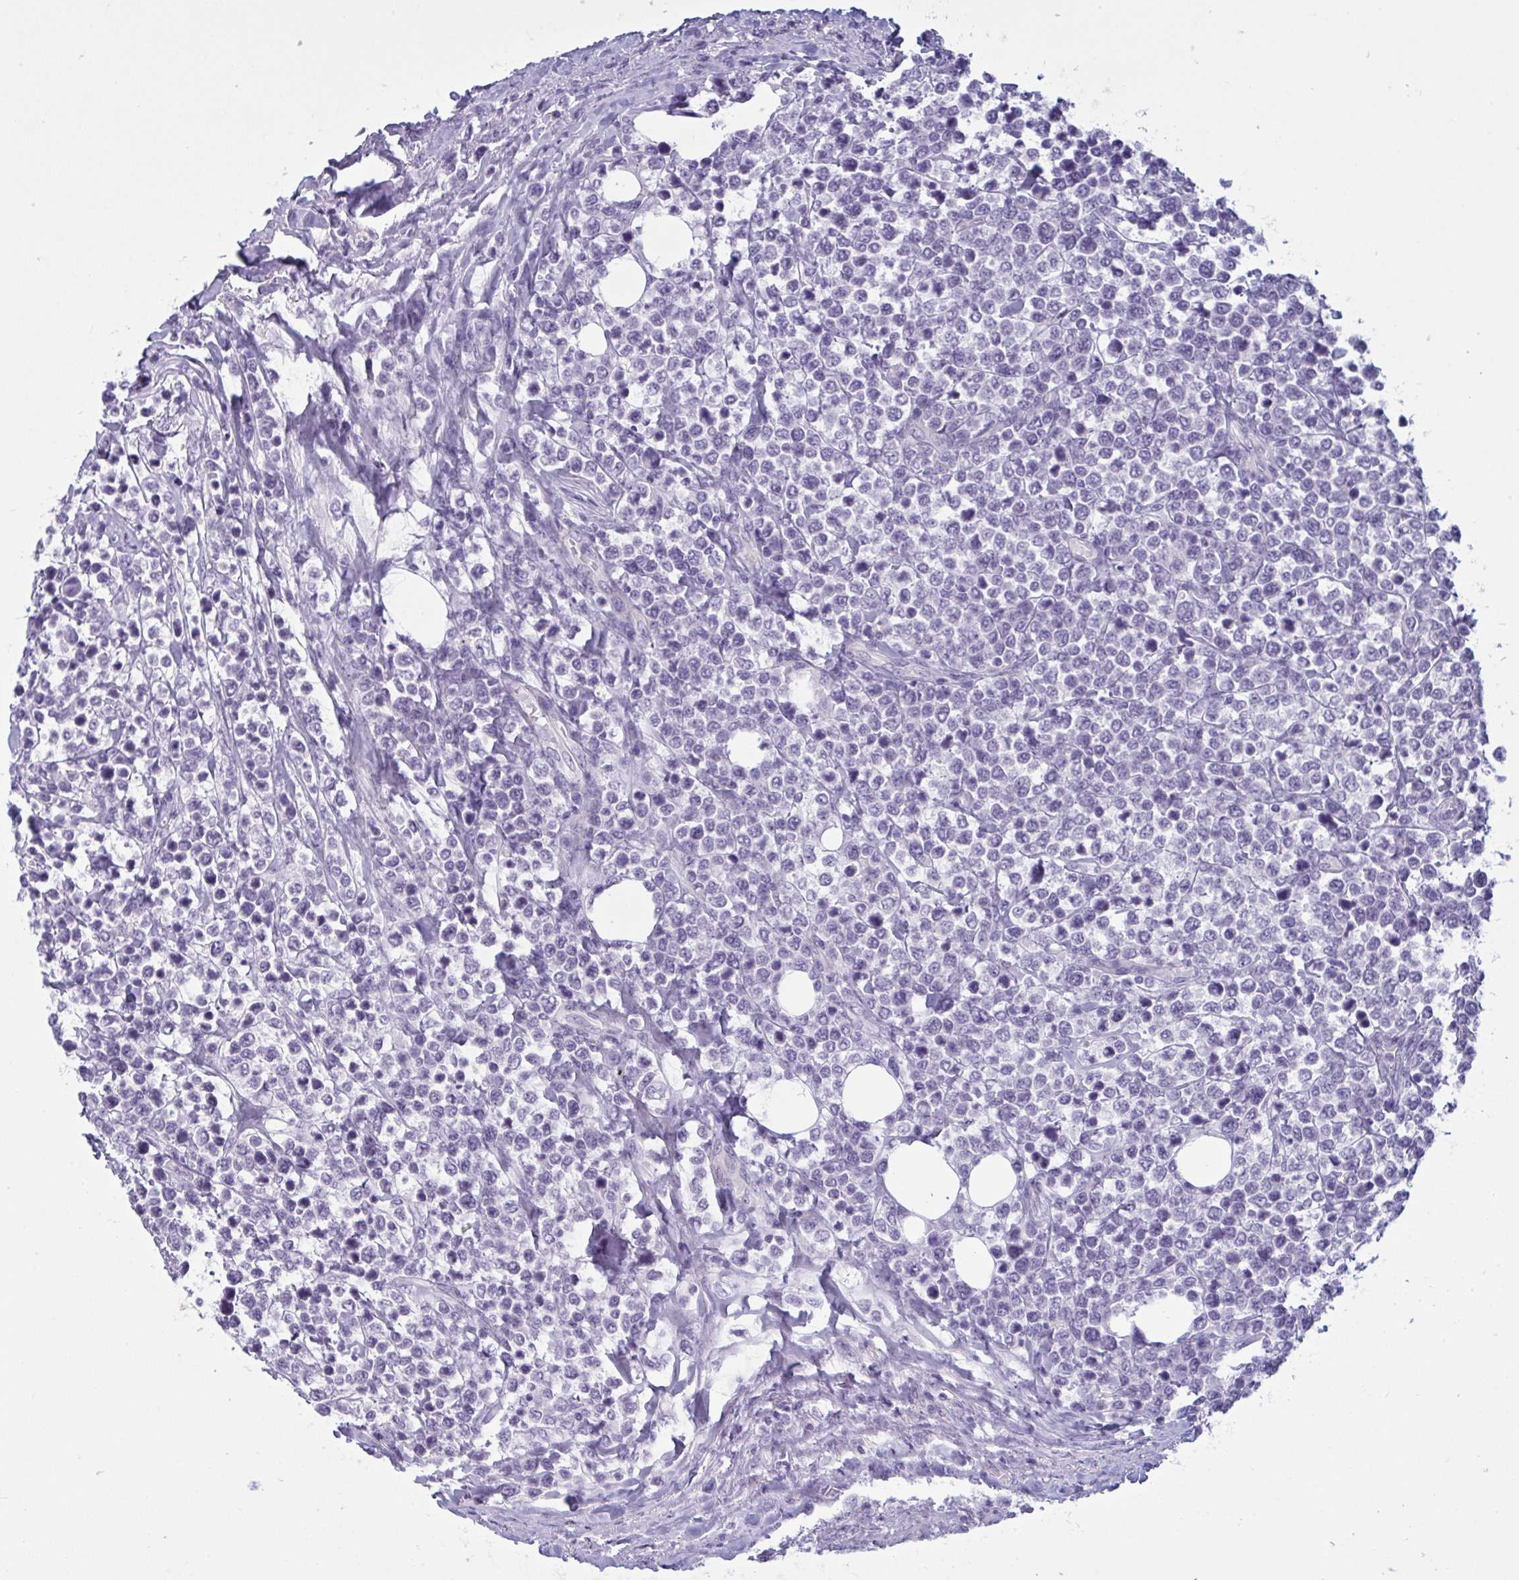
{"staining": {"intensity": "negative", "quantity": "none", "location": "none"}, "tissue": "lymphoma", "cell_type": "Tumor cells", "image_type": "cancer", "snomed": [{"axis": "morphology", "description": "Malignant lymphoma, non-Hodgkin's type, High grade"}, {"axis": "topography", "description": "Soft tissue"}], "caption": "Tumor cells are negative for brown protein staining in lymphoma.", "gene": "OR1L3", "patient": {"sex": "female", "age": 56}}